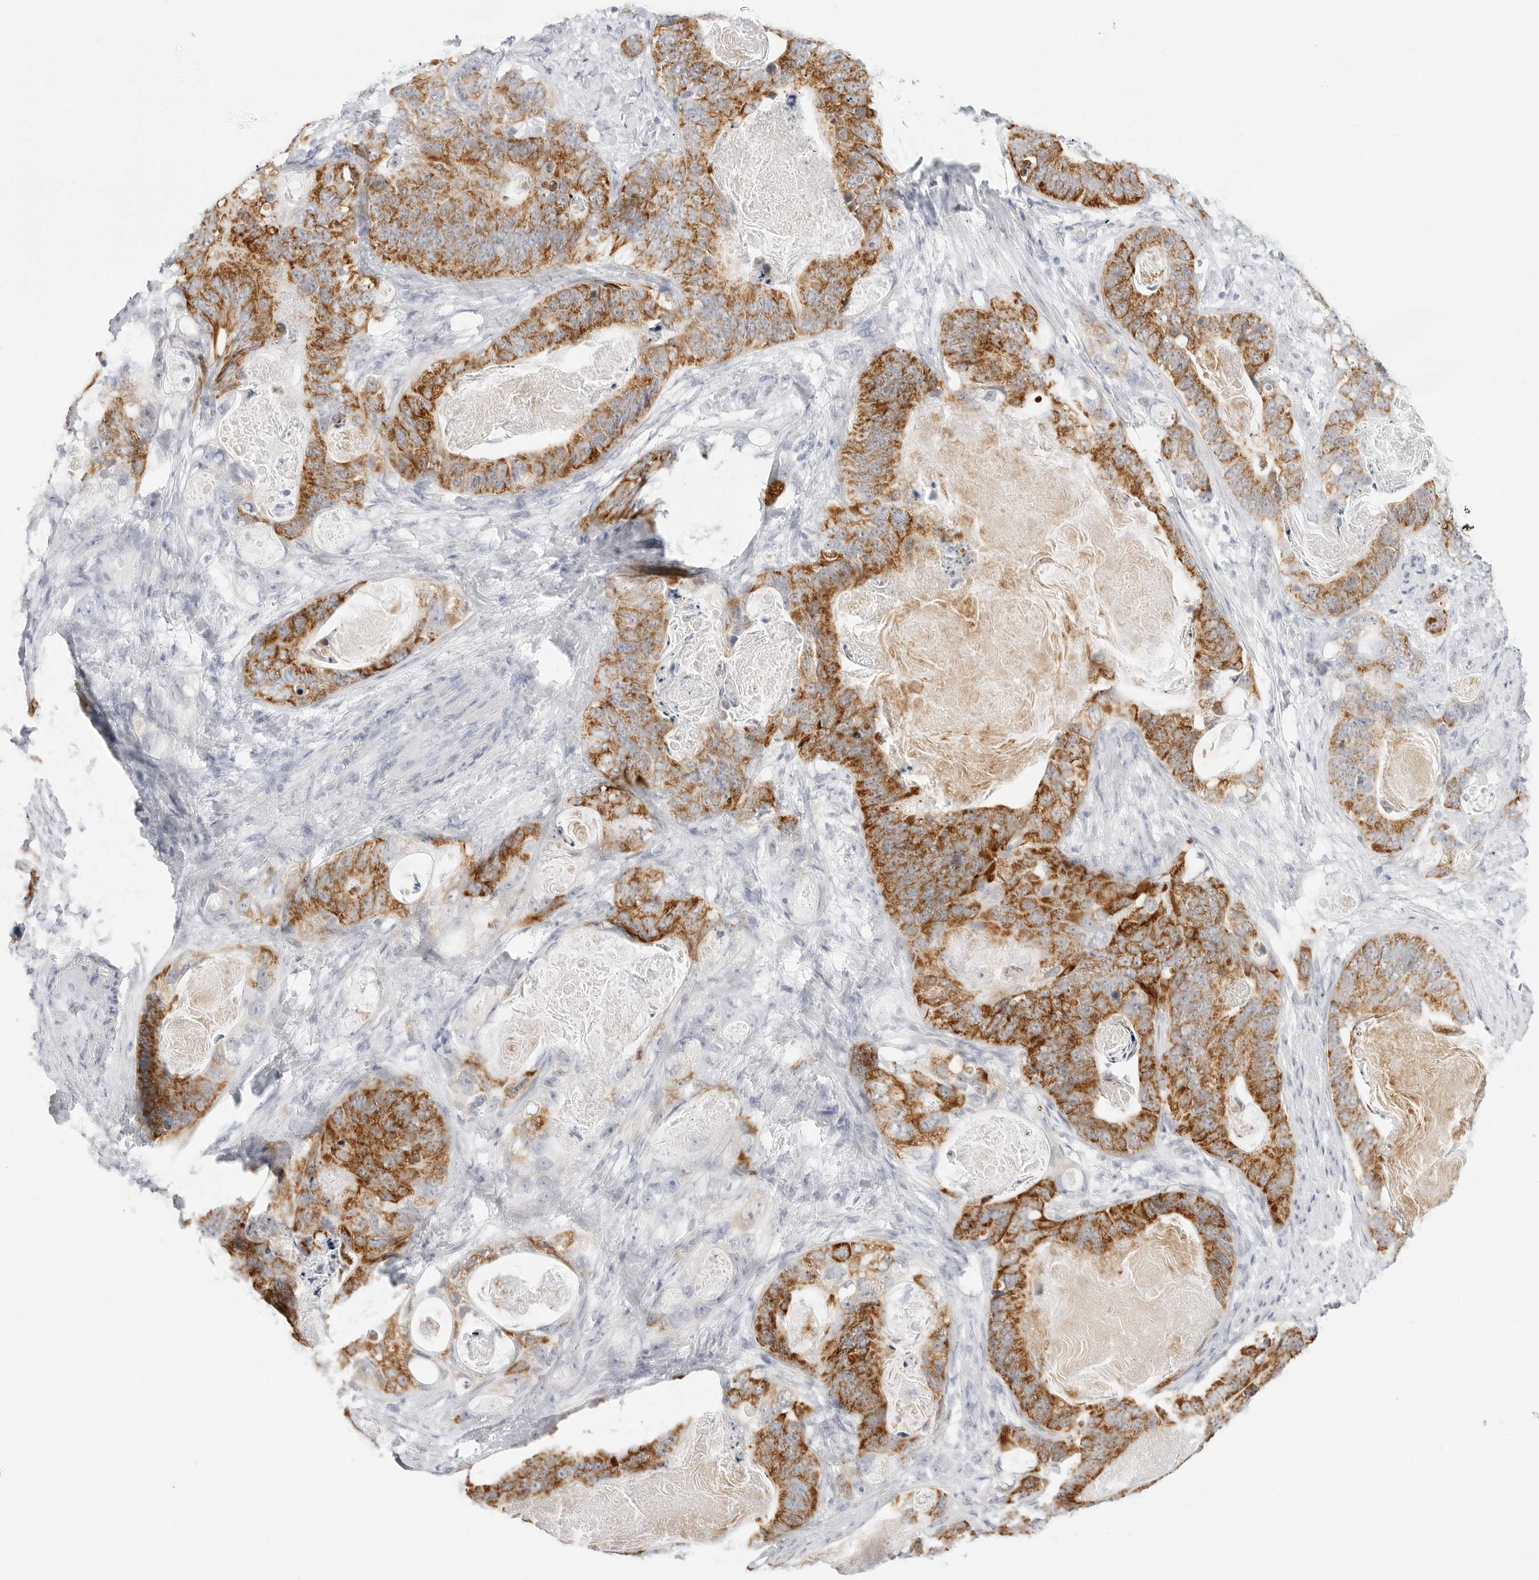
{"staining": {"intensity": "strong", "quantity": ">75%", "location": "cytoplasmic/membranous"}, "tissue": "stomach cancer", "cell_type": "Tumor cells", "image_type": "cancer", "snomed": [{"axis": "morphology", "description": "Normal tissue, NOS"}, {"axis": "morphology", "description": "Adenocarcinoma, NOS"}, {"axis": "topography", "description": "Stomach"}], "caption": "Protein expression analysis of stomach adenocarcinoma reveals strong cytoplasmic/membranous expression in approximately >75% of tumor cells. Immunohistochemistry stains the protein of interest in brown and the nuclei are stained blue.", "gene": "HMGCS2", "patient": {"sex": "female", "age": 89}}